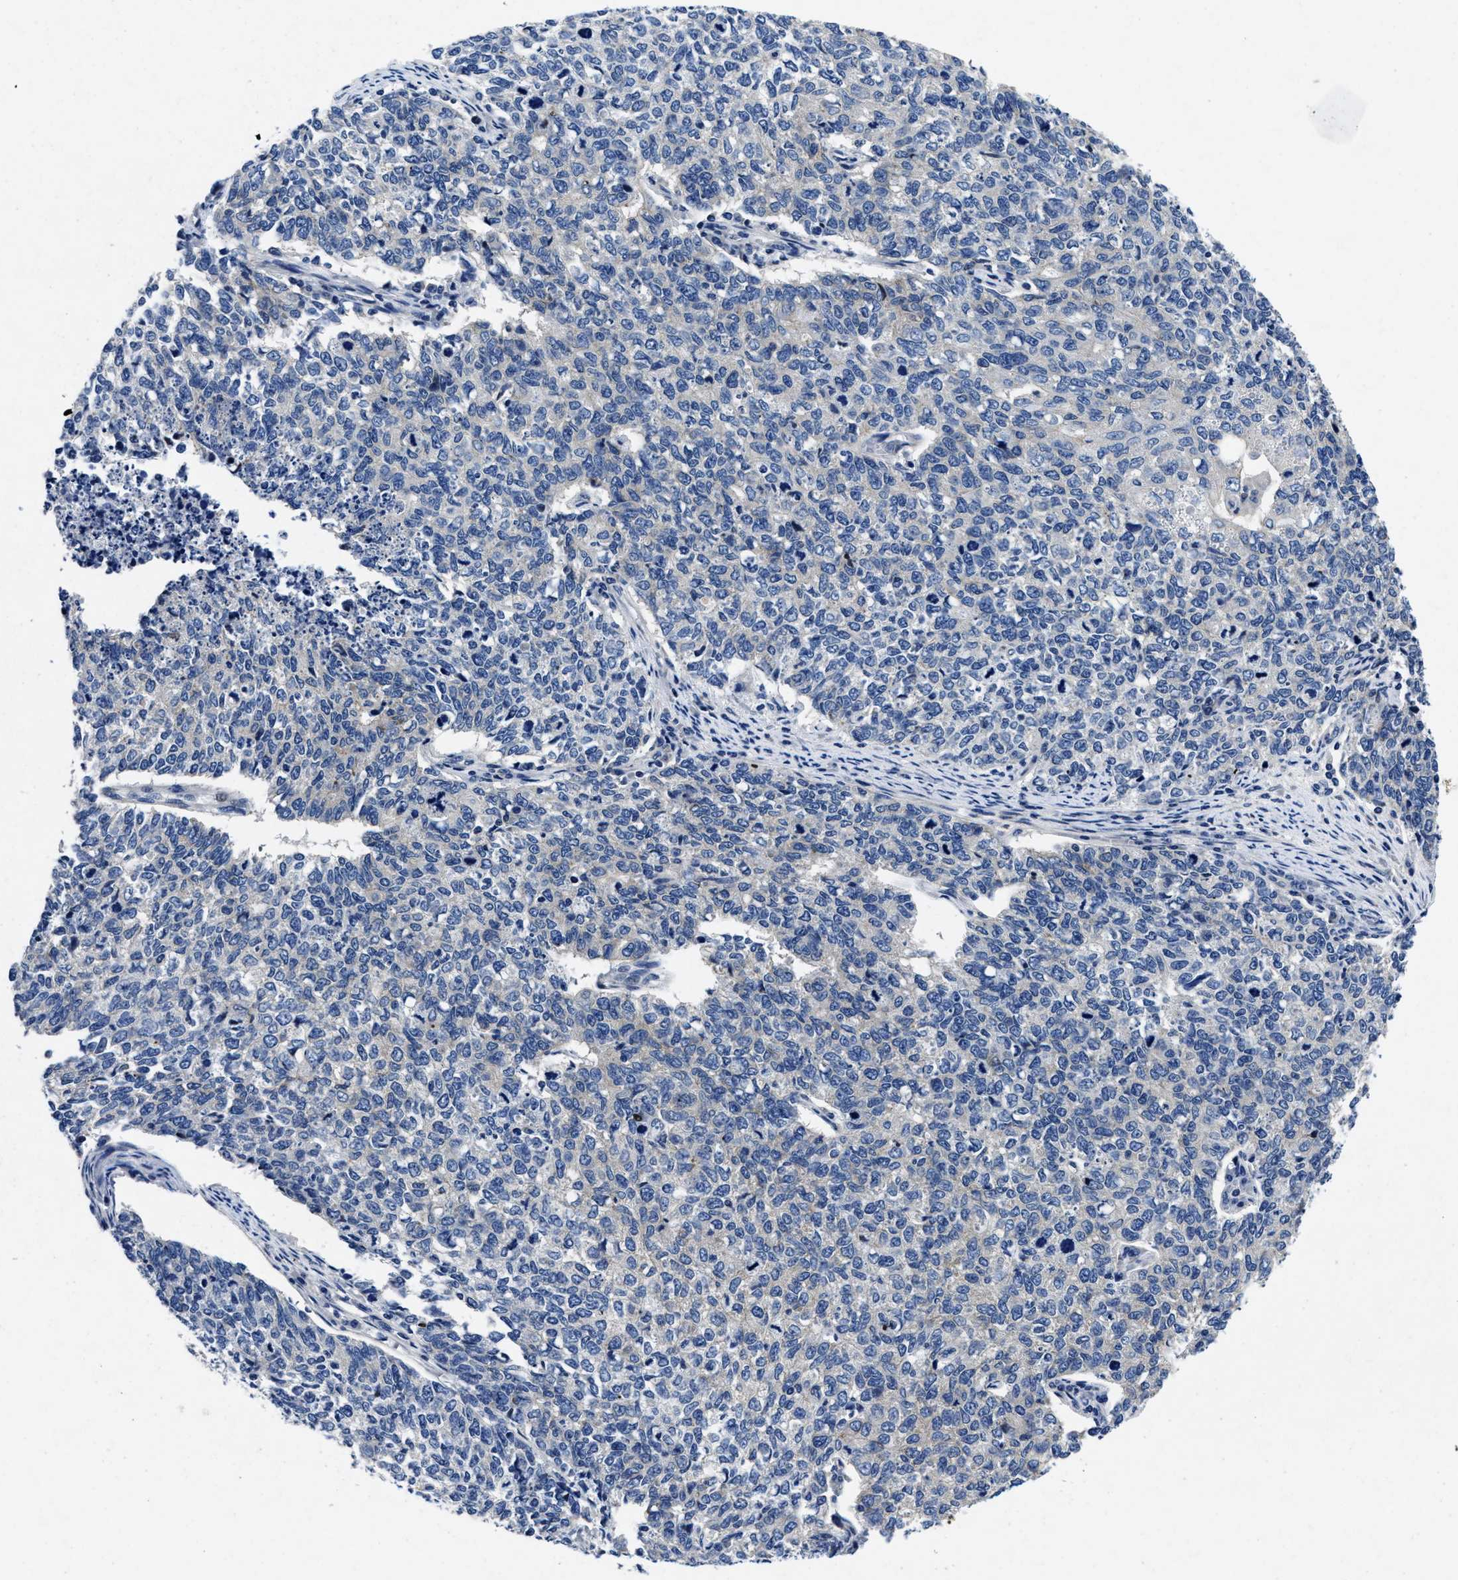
{"staining": {"intensity": "negative", "quantity": "none", "location": "none"}, "tissue": "cervical cancer", "cell_type": "Tumor cells", "image_type": "cancer", "snomed": [{"axis": "morphology", "description": "Squamous cell carcinoma, NOS"}, {"axis": "topography", "description": "Cervix"}], "caption": "Human squamous cell carcinoma (cervical) stained for a protein using immunohistochemistry displays no expression in tumor cells.", "gene": "LAD1", "patient": {"sex": "female", "age": 63}}